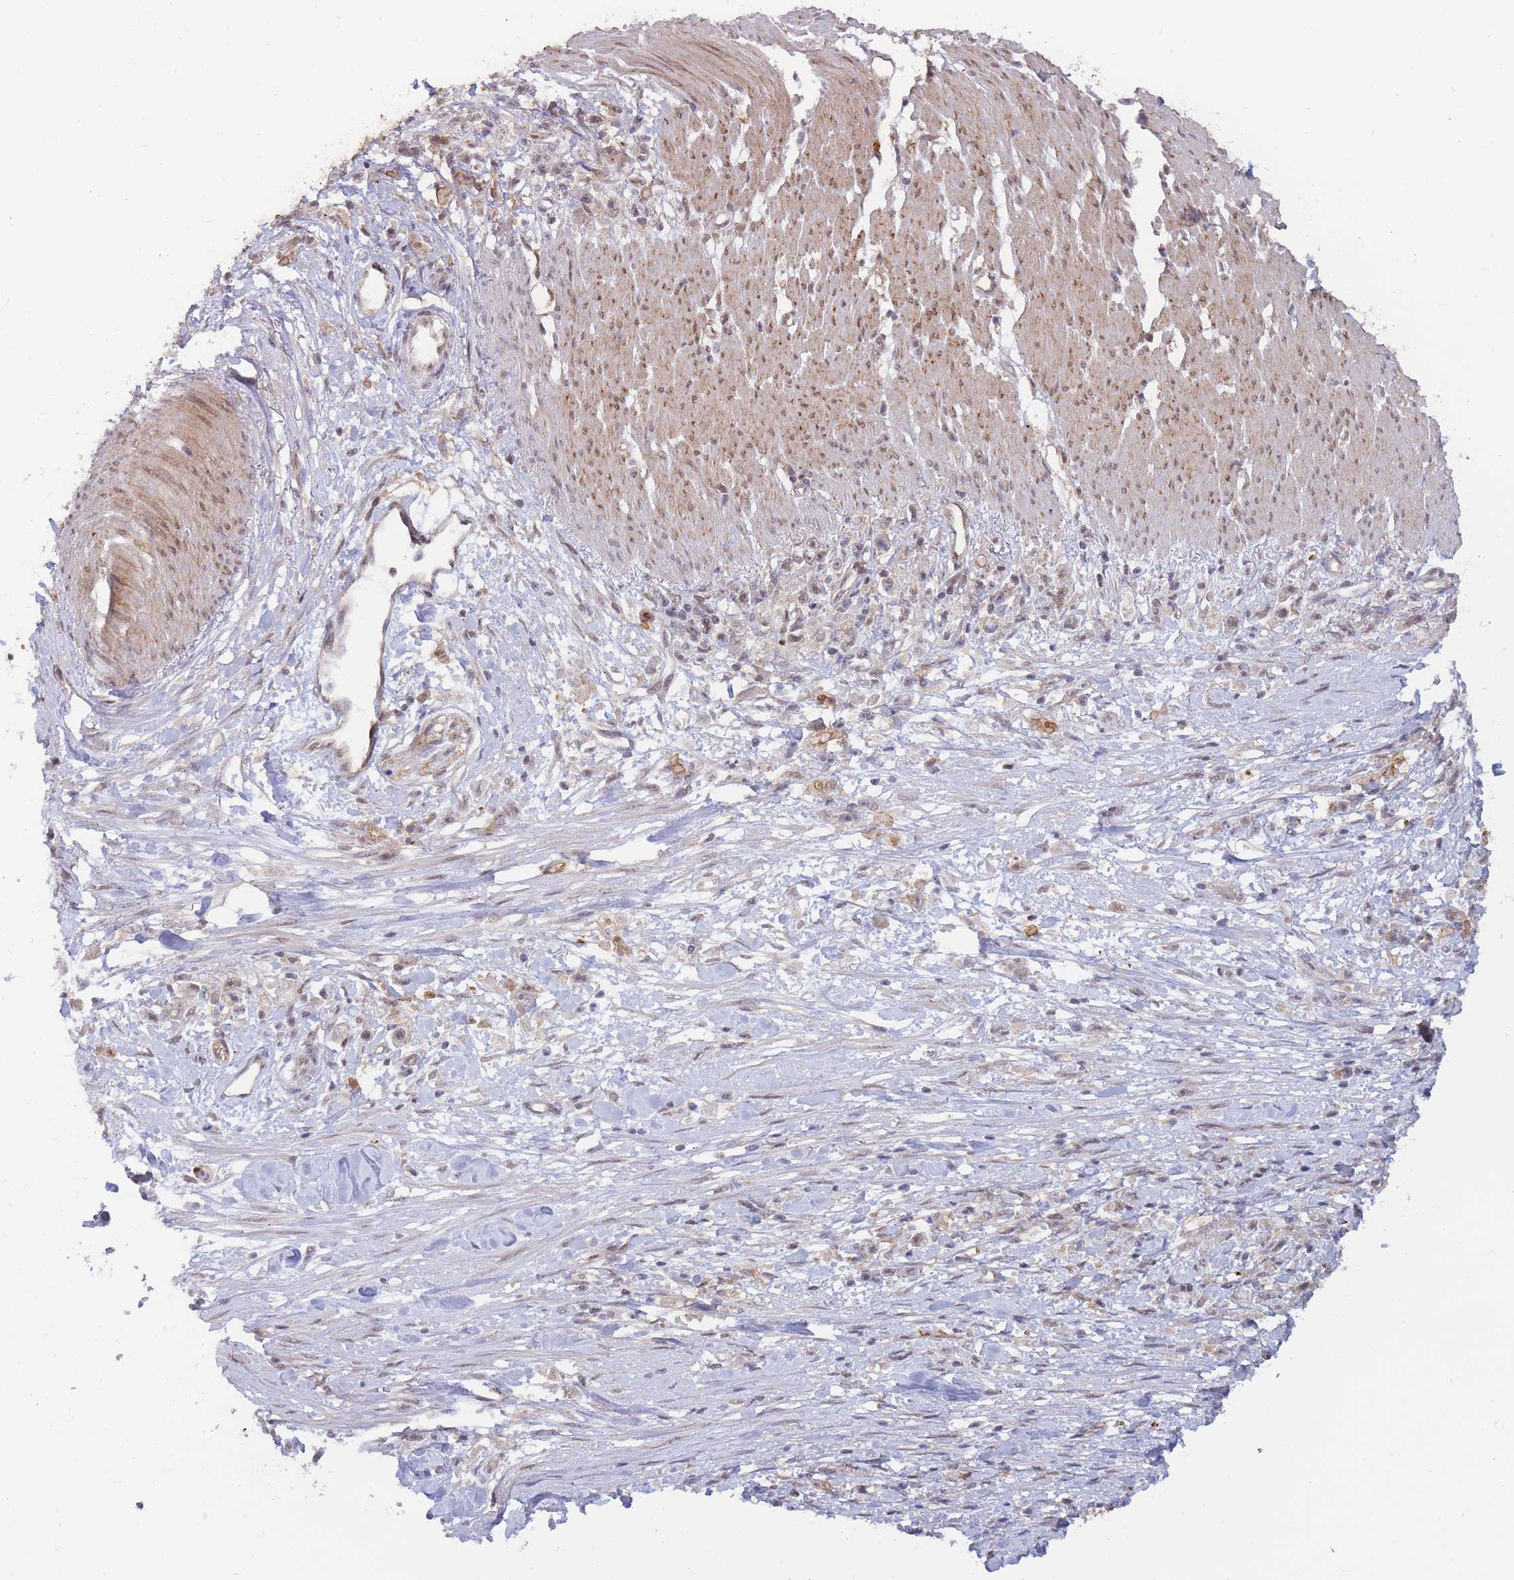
{"staining": {"intensity": "moderate", "quantity": ">75%", "location": "nuclear"}, "tissue": "stomach cancer", "cell_type": "Tumor cells", "image_type": "cancer", "snomed": [{"axis": "morphology", "description": "Adenocarcinoma, NOS"}, {"axis": "topography", "description": "Stomach"}], "caption": "This image reveals adenocarcinoma (stomach) stained with immunohistochemistry to label a protein in brown. The nuclear of tumor cells show moderate positivity for the protein. Nuclei are counter-stained blue.", "gene": "BOD1L1", "patient": {"sex": "female", "age": 59}}